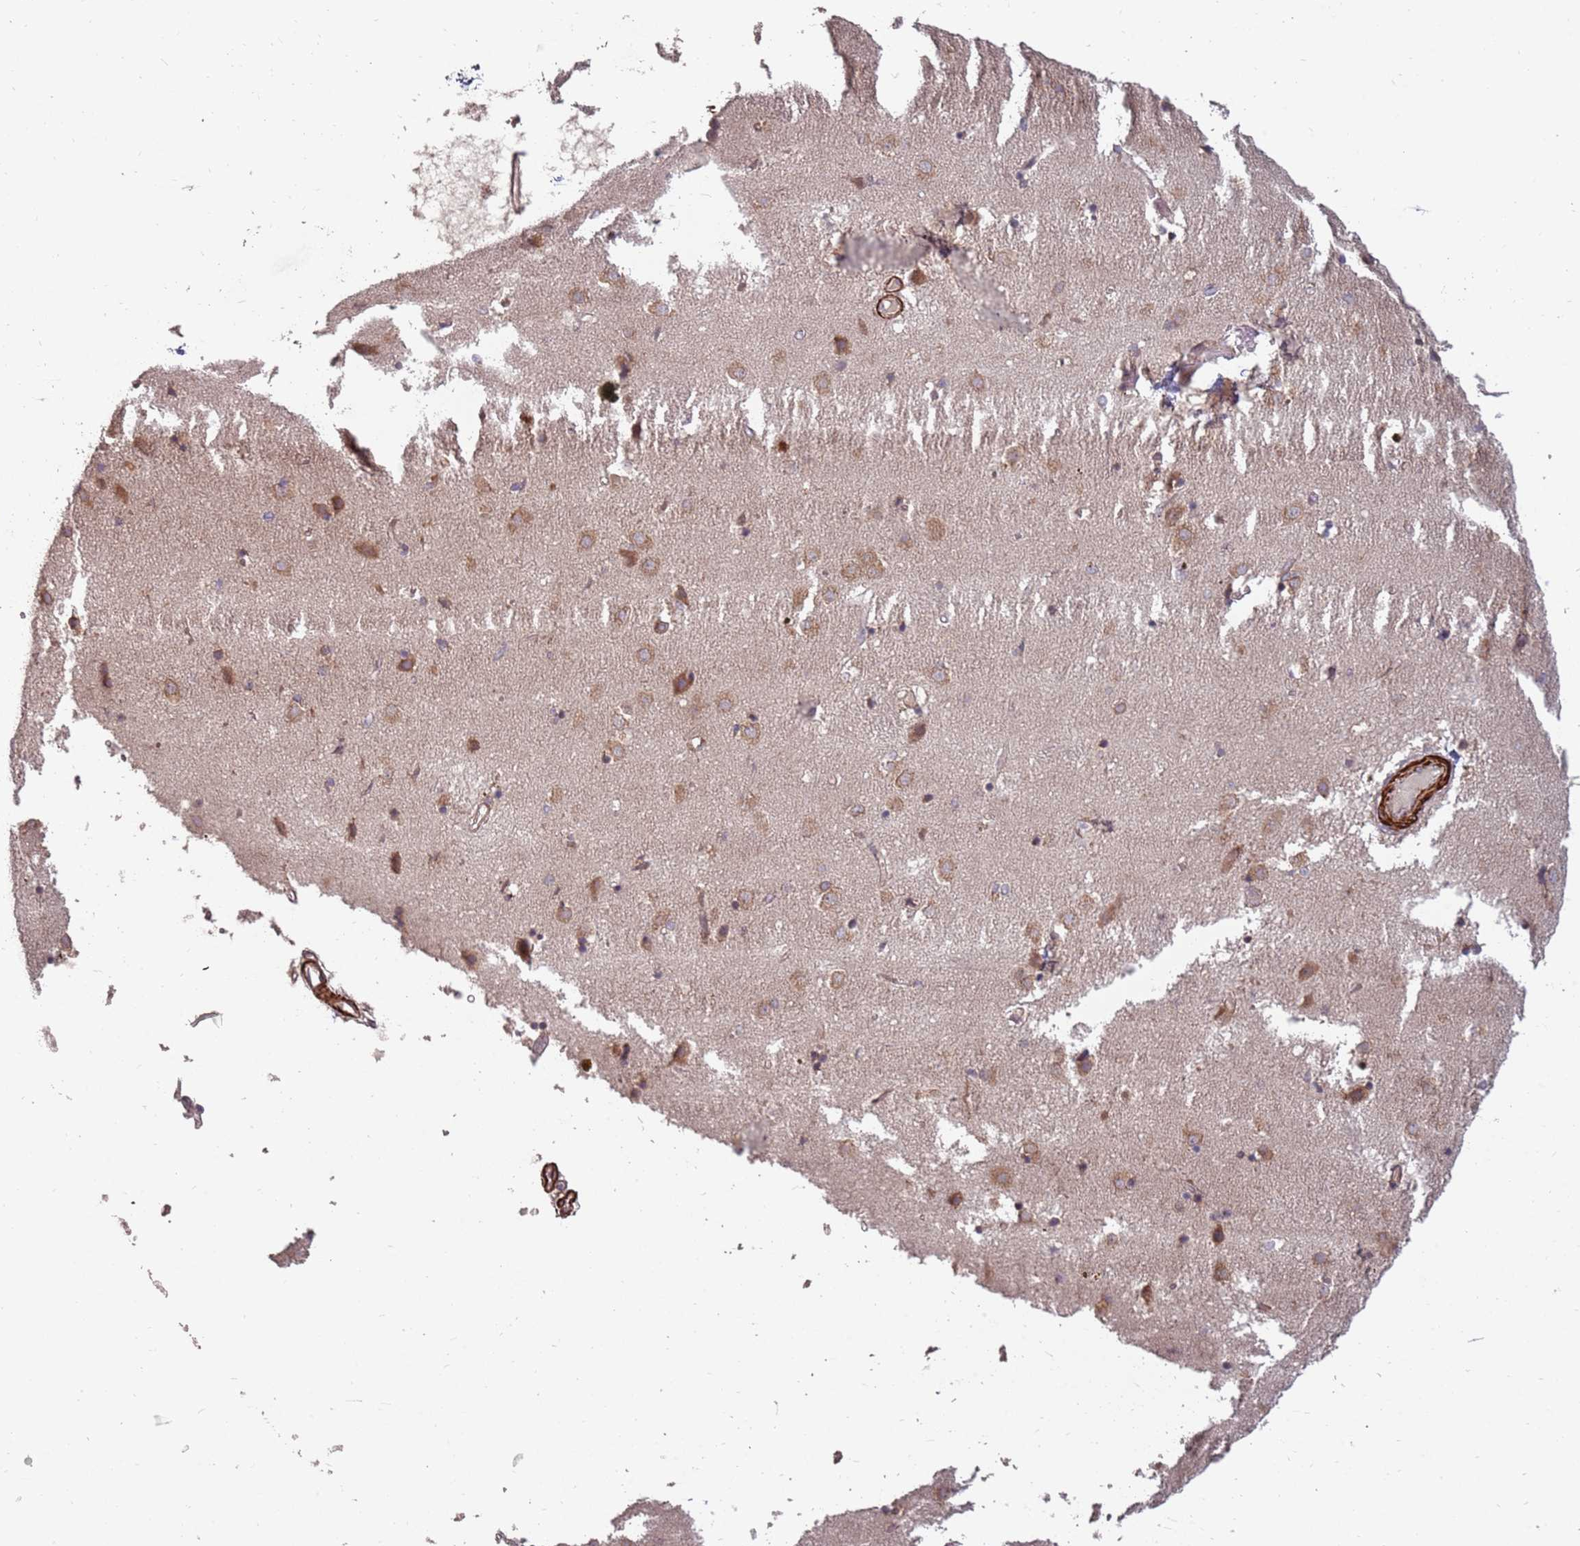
{"staining": {"intensity": "negative", "quantity": "none", "location": "none"}, "tissue": "caudate", "cell_type": "Glial cells", "image_type": "normal", "snomed": [{"axis": "morphology", "description": "Normal tissue, NOS"}, {"axis": "topography", "description": "Lateral ventricle wall"}], "caption": "DAB immunohistochemical staining of benign caudate displays no significant expression in glial cells. (DAB (3,3'-diaminobenzidine) IHC with hematoxylin counter stain).", "gene": "PLD6", "patient": {"sex": "male", "age": 70}}